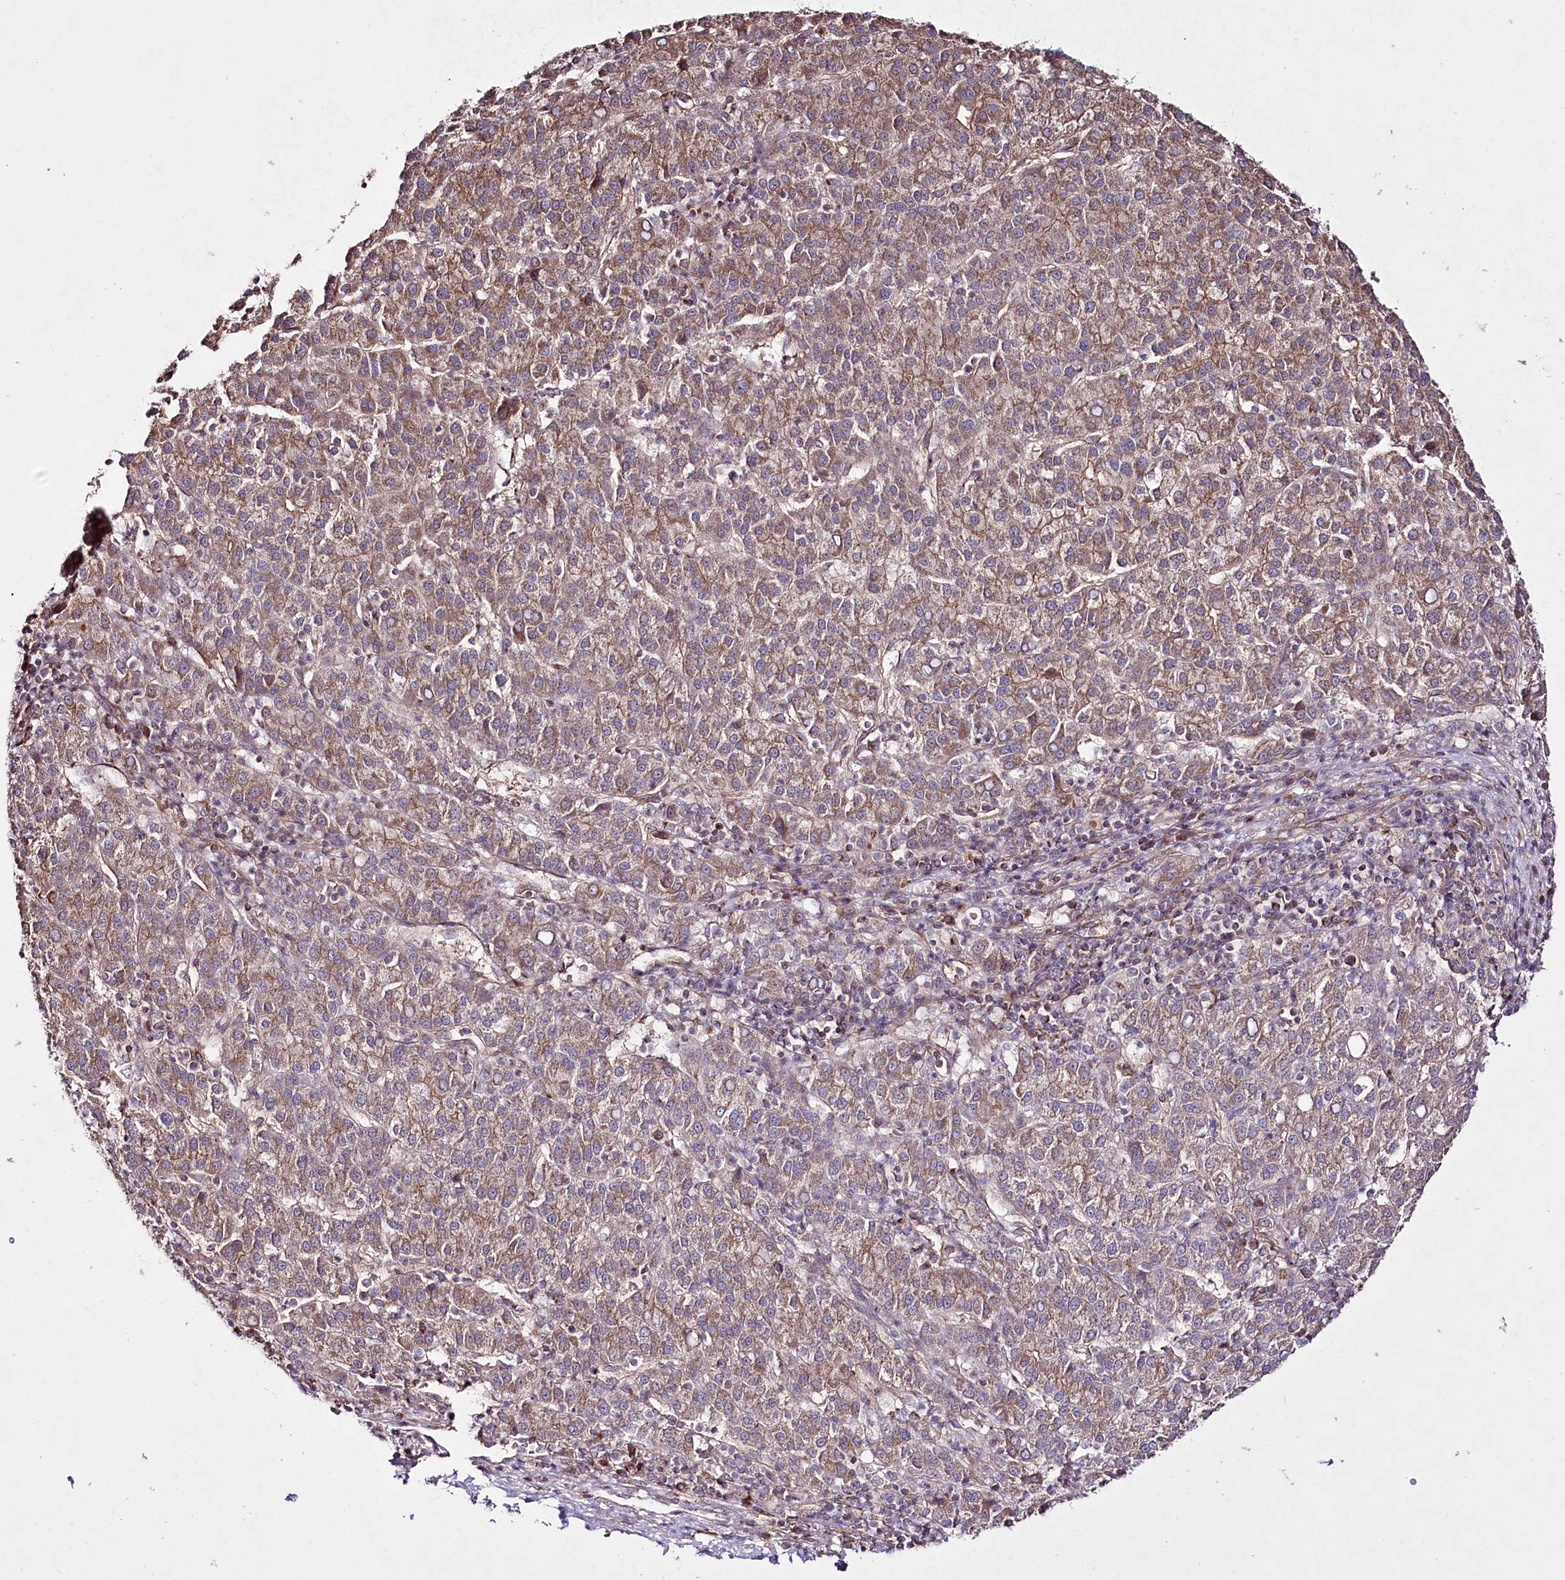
{"staining": {"intensity": "moderate", "quantity": ">75%", "location": "cytoplasmic/membranous"}, "tissue": "liver cancer", "cell_type": "Tumor cells", "image_type": "cancer", "snomed": [{"axis": "morphology", "description": "Carcinoma, Hepatocellular, NOS"}, {"axis": "topography", "description": "Liver"}], "caption": "Moderate cytoplasmic/membranous protein positivity is identified in about >75% of tumor cells in liver cancer.", "gene": "REXO2", "patient": {"sex": "female", "age": 58}}